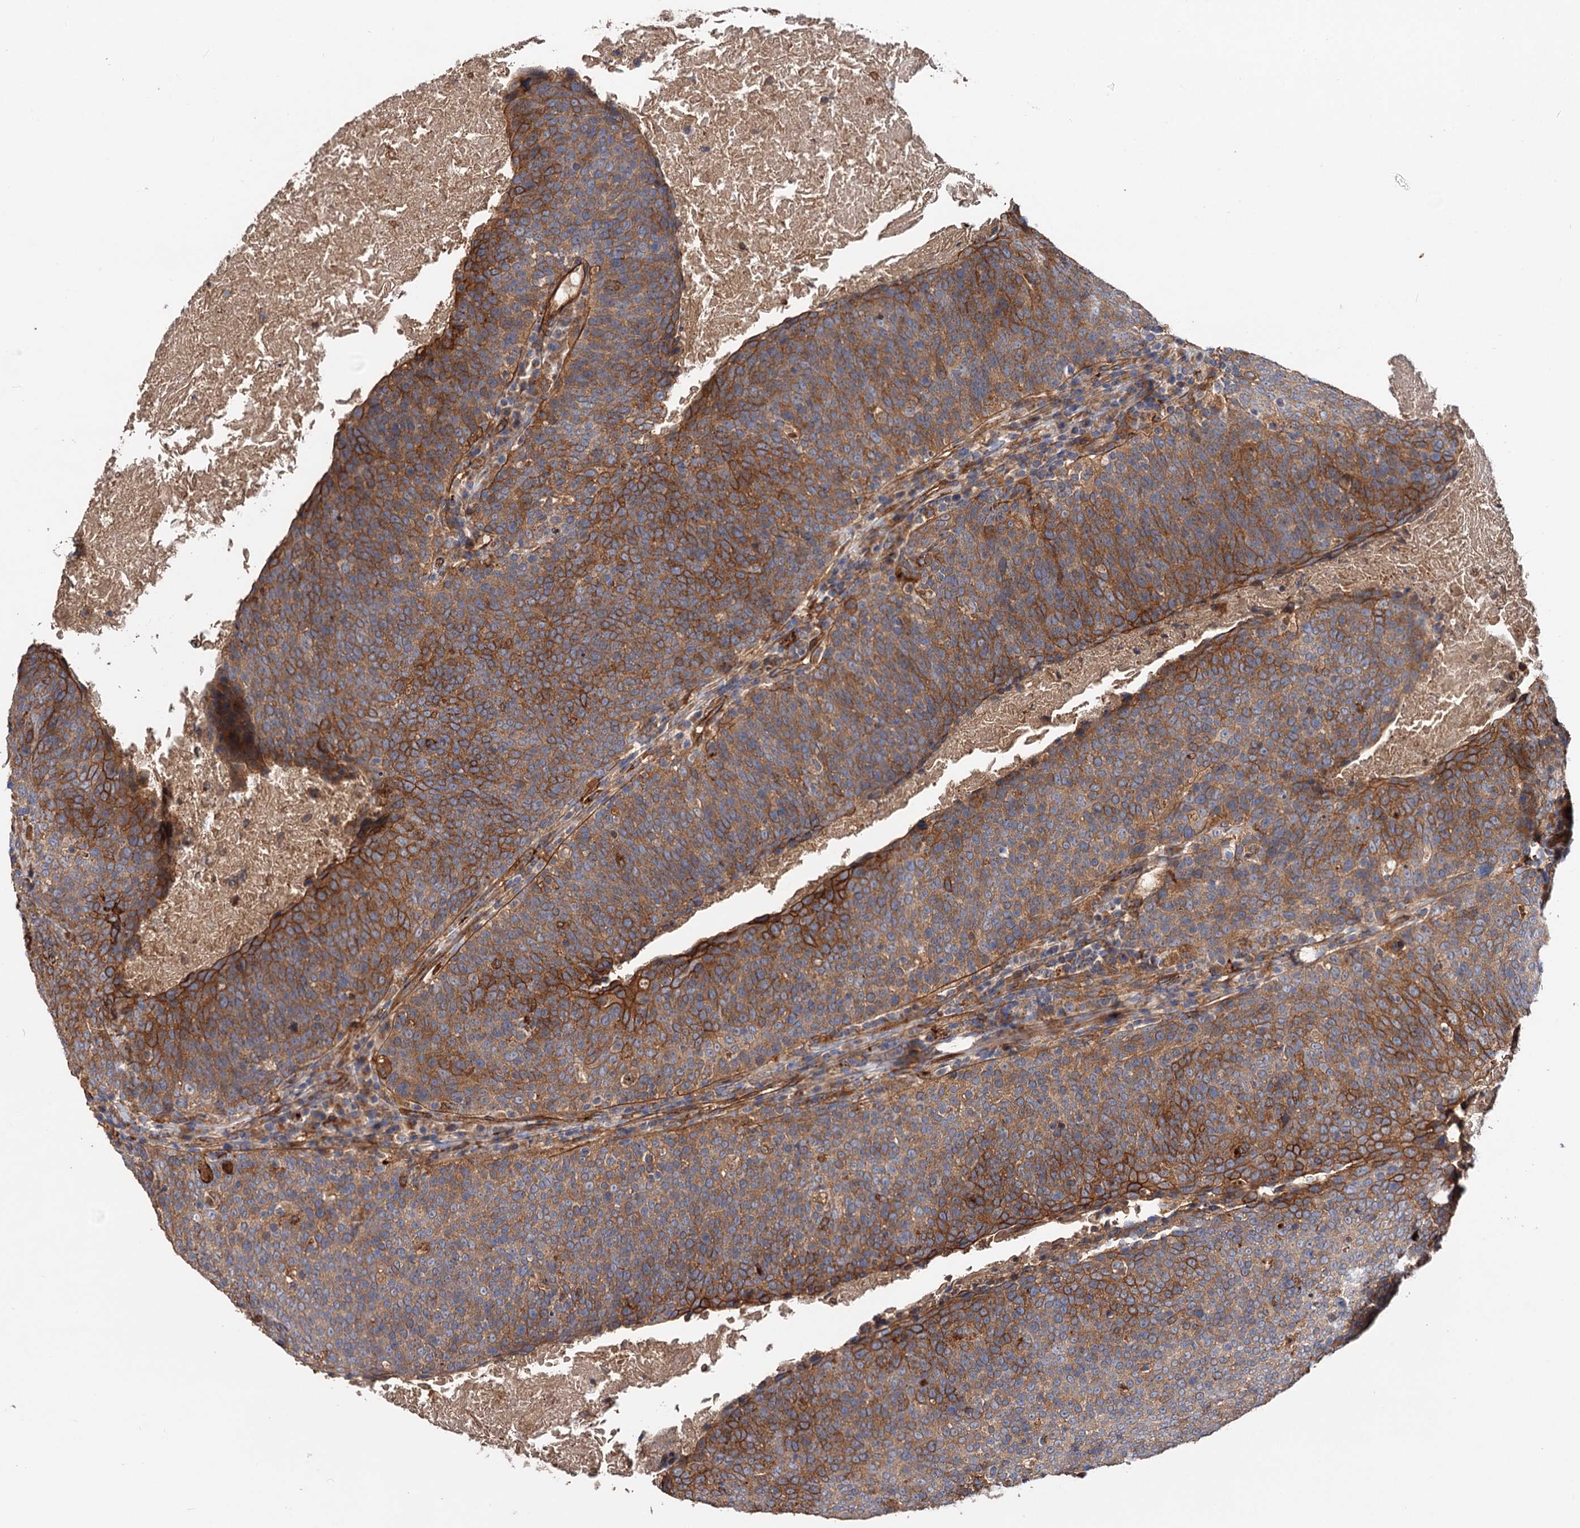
{"staining": {"intensity": "moderate", "quantity": ">75%", "location": "cytoplasmic/membranous"}, "tissue": "head and neck cancer", "cell_type": "Tumor cells", "image_type": "cancer", "snomed": [{"axis": "morphology", "description": "Squamous cell carcinoma, NOS"}, {"axis": "morphology", "description": "Squamous cell carcinoma, metastatic, NOS"}, {"axis": "topography", "description": "Lymph node"}, {"axis": "topography", "description": "Head-Neck"}], "caption": "Immunohistochemical staining of head and neck cancer (metastatic squamous cell carcinoma) reveals medium levels of moderate cytoplasmic/membranous staining in about >75% of tumor cells.", "gene": "CSAD", "patient": {"sex": "male", "age": 62}}